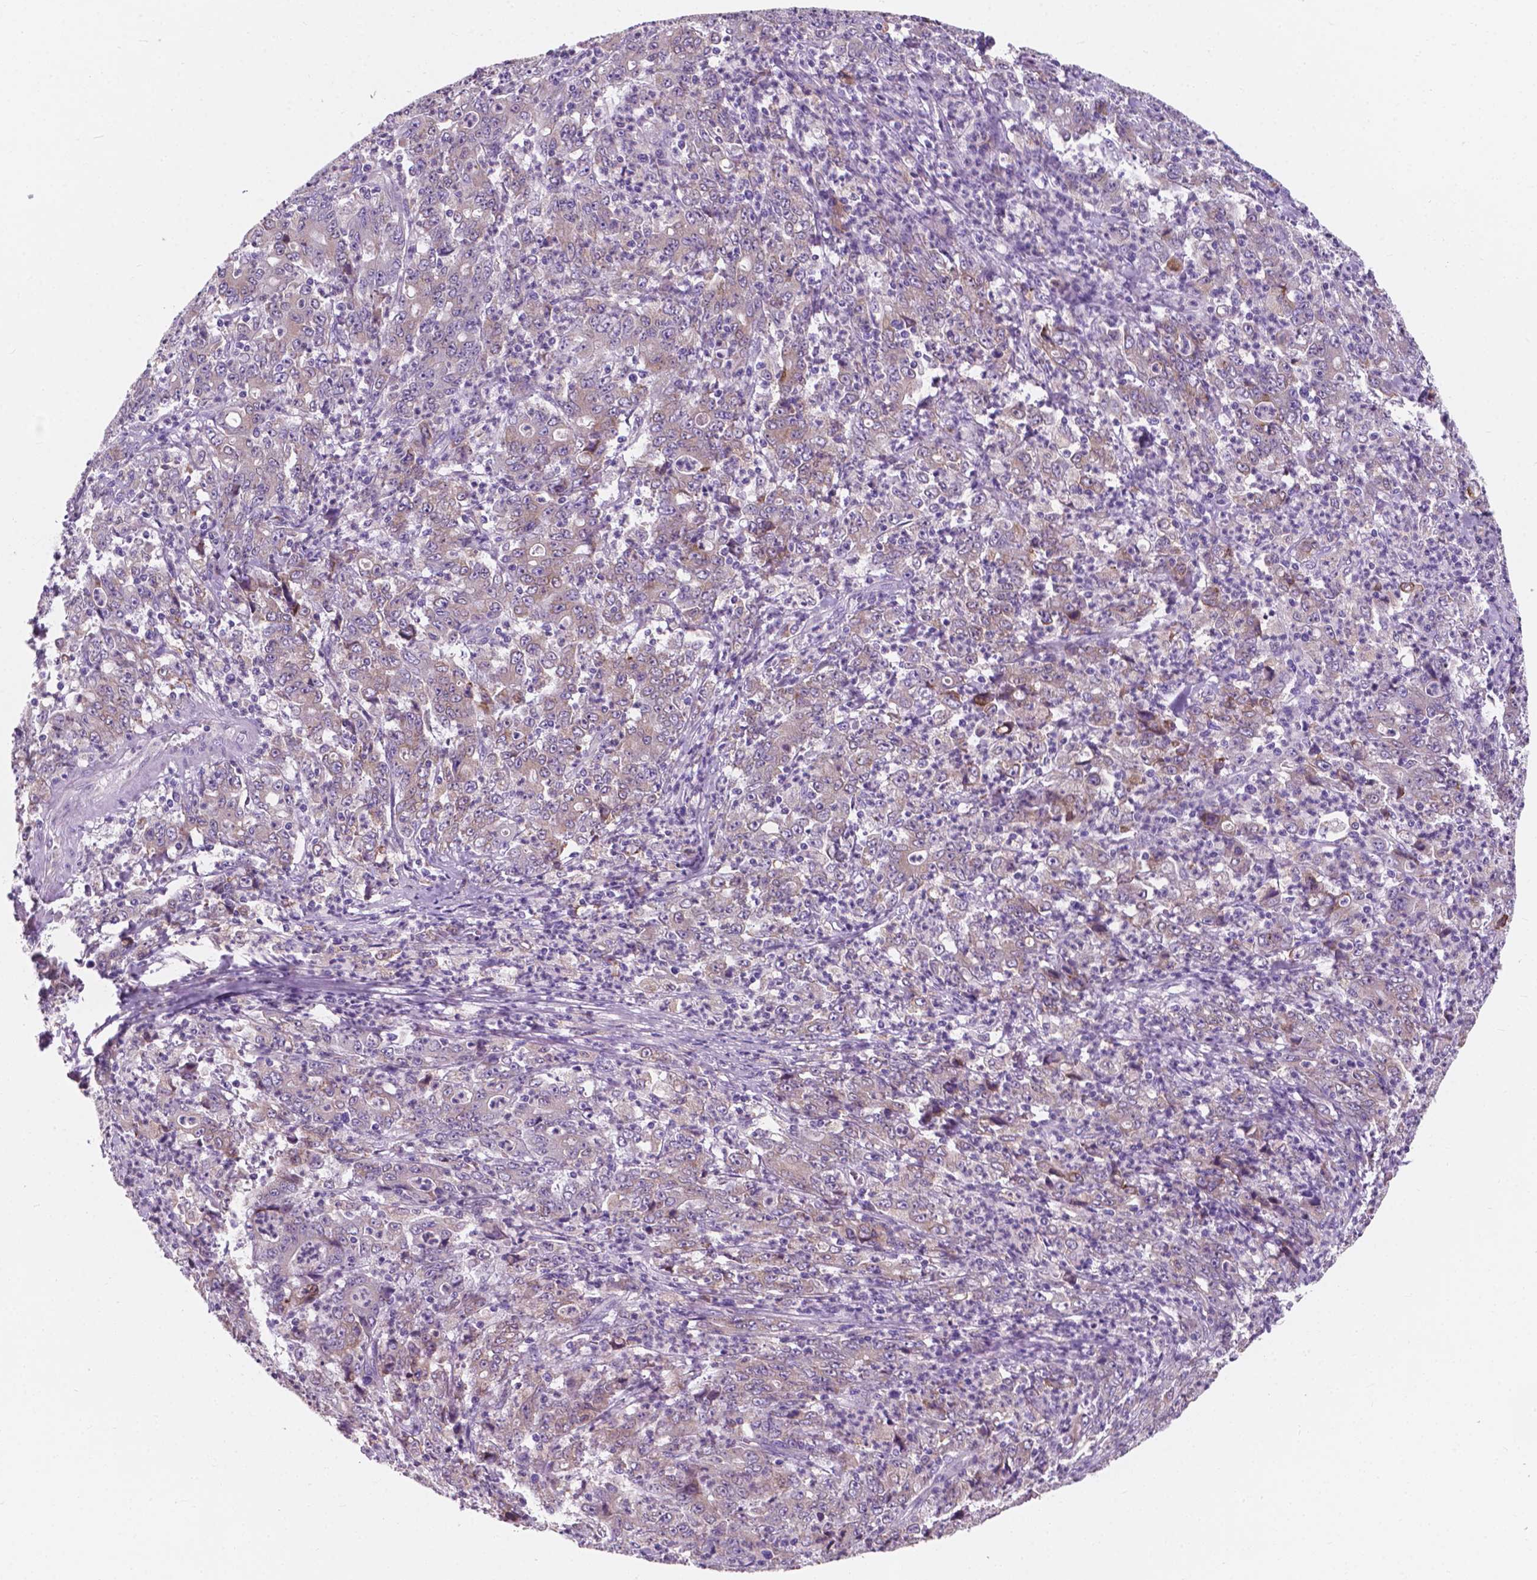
{"staining": {"intensity": "weak", "quantity": "<25%", "location": "cytoplasmic/membranous"}, "tissue": "stomach cancer", "cell_type": "Tumor cells", "image_type": "cancer", "snomed": [{"axis": "morphology", "description": "Adenocarcinoma, NOS"}, {"axis": "topography", "description": "Stomach, lower"}], "caption": "A high-resolution micrograph shows immunohistochemistry (IHC) staining of adenocarcinoma (stomach), which displays no significant expression in tumor cells.", "gene": "IREB2", "patient": {"sex": "female", "age": 71}}